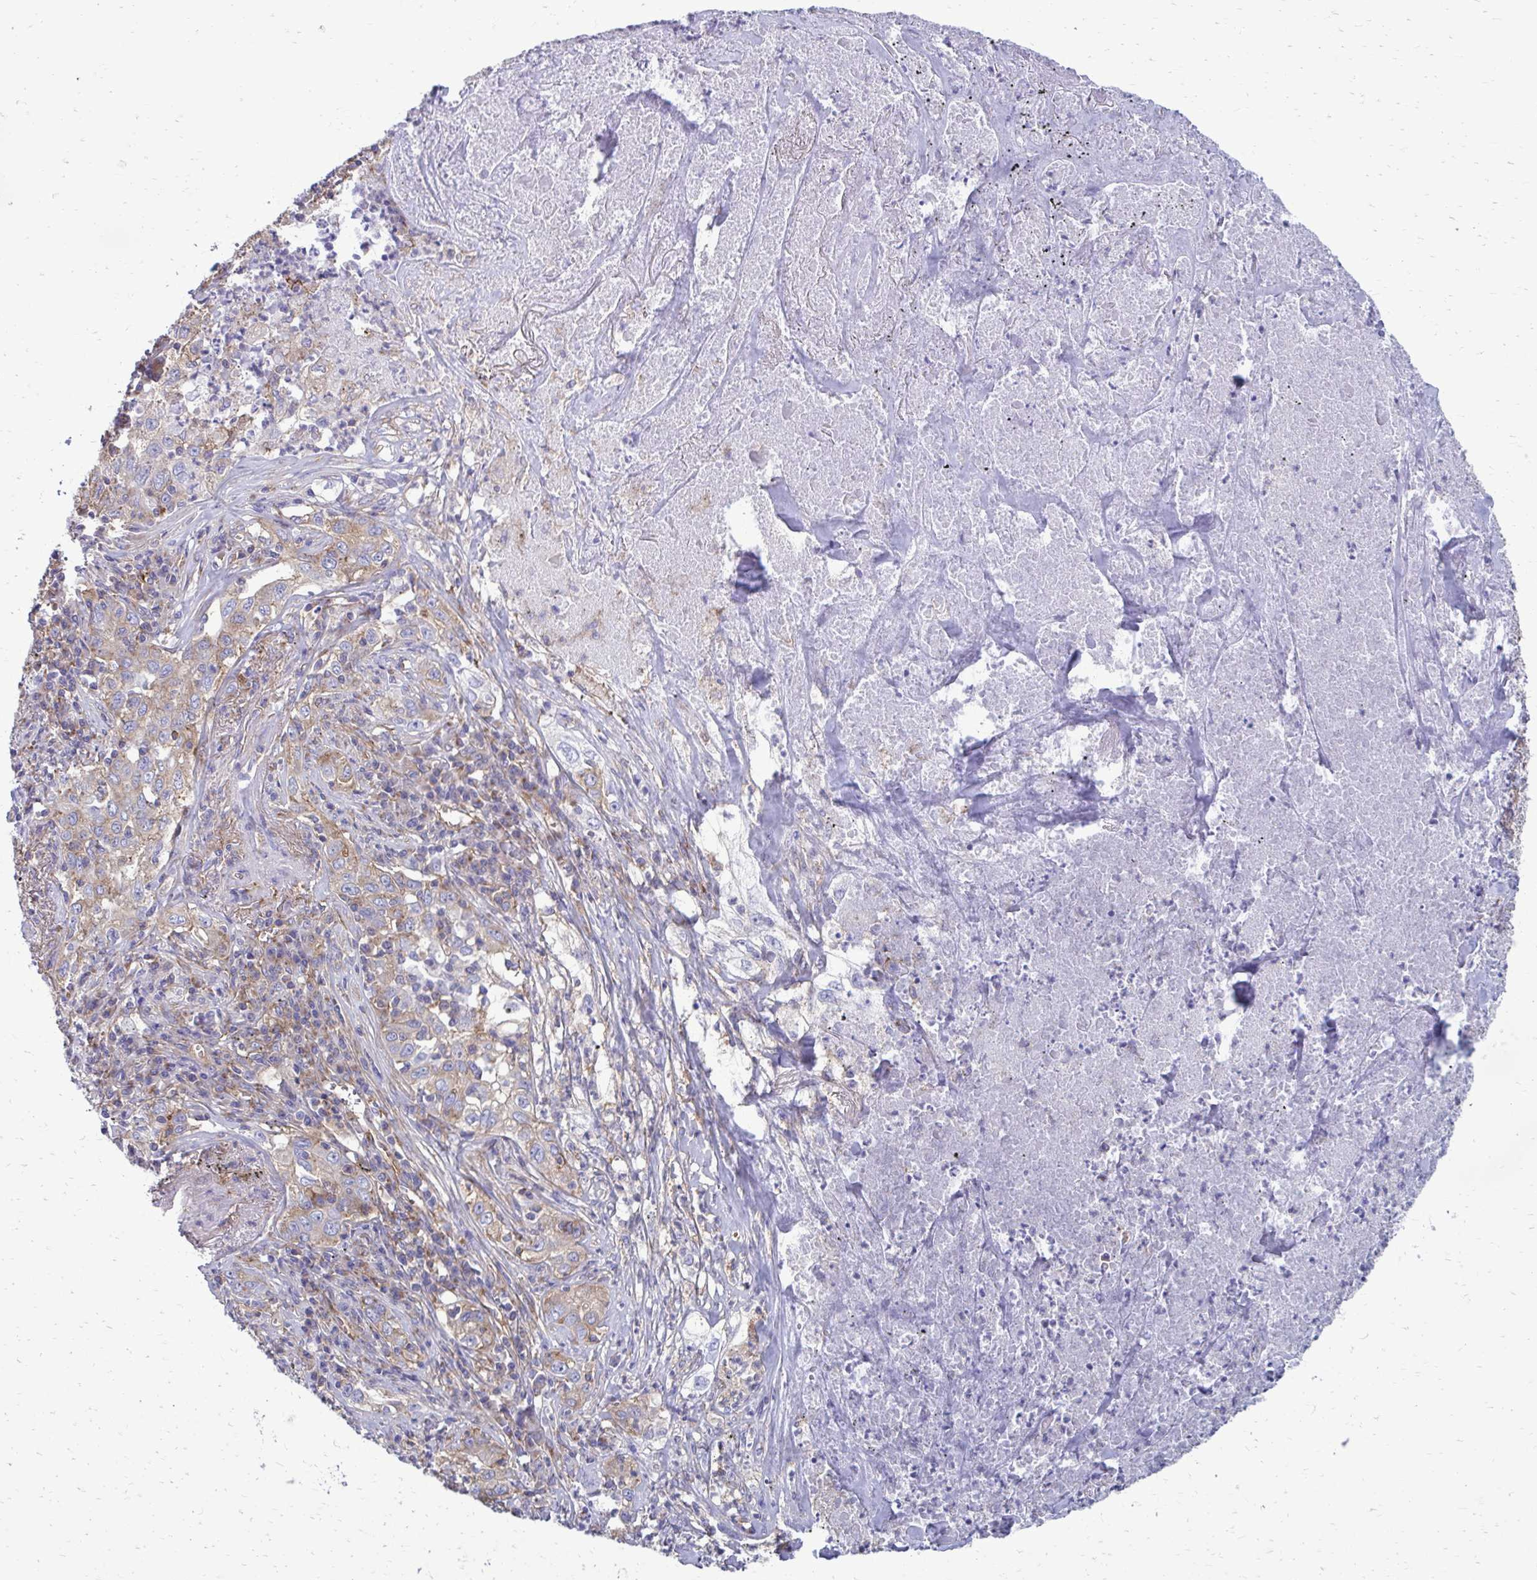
{"staining": {"intensity": "weak", "quantity": "<25%", "location": "cytoplasmic/membranous"}, "tissue": "lung cancer", "cell_type": "Tumor cells", "image_type": "cancer", "snomed": [{"axis": "morphology", "description": "Squamous cell carcinoma, NOS"}, {"axis": "topography", "description": "Lung"}], "caption": "Lung squamous cell carcinoma was stained to show a protein in brown. There is no significant staining in tumor cells.", "gene": "CLTA", "patient": {"sex": "male", "age": 71}}